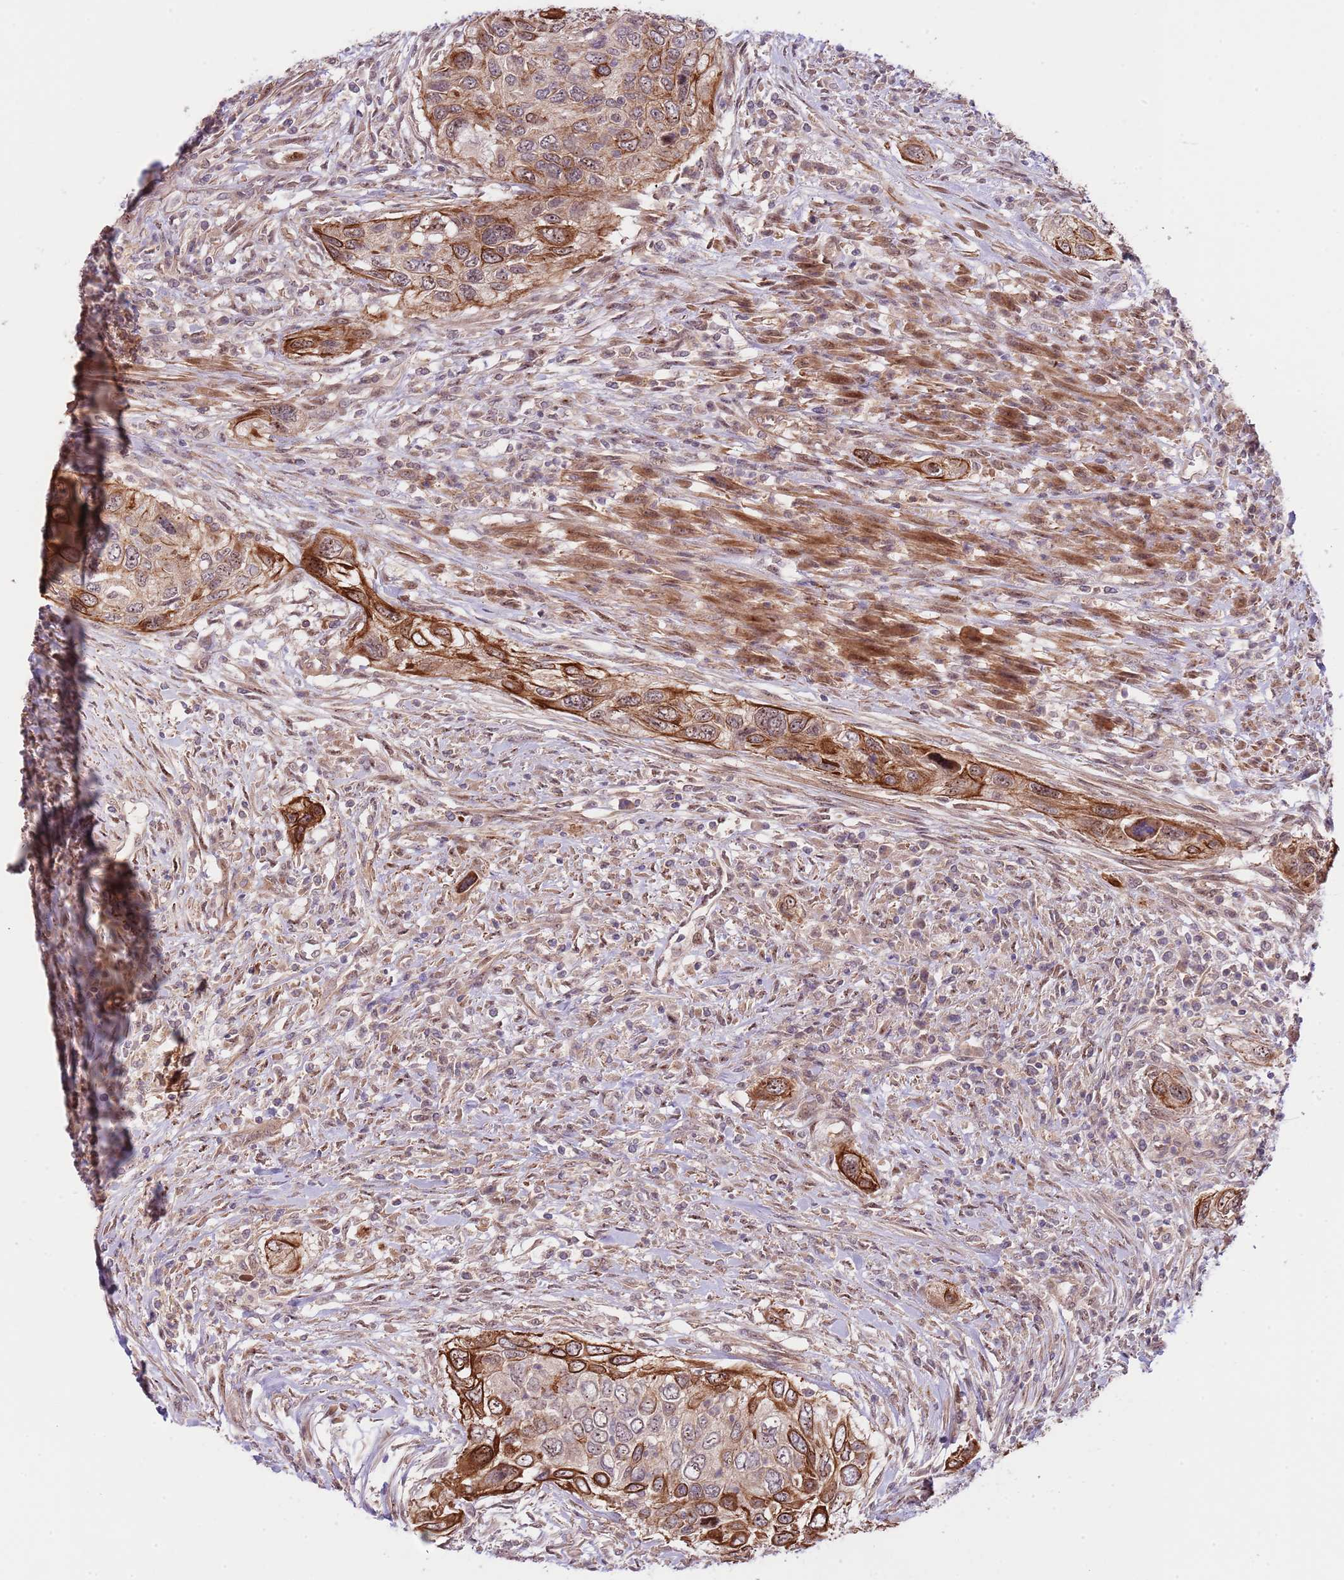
{"staining": {"intensity": "strong", "quantity": "25%-75%", "location": "cytoplasmic/membranous"}, "tissue": "urothelial cancer", "cell_type": "Tumor cells", "image_type": "cancer", "snomed": [{"axis": "morphology", "description": "Urothelial carcinoma, High grade"}, {"axis": "topography", "description": "Urinary bladder"}], "caption": "A micrograph of human high-grade urothelial carcinoma stained for a protein reveals strong cytoplasmic/membranous brown staining in tumor cells.", "gene": "PRR16", "patient": {"sex": "female", "age": 60}}